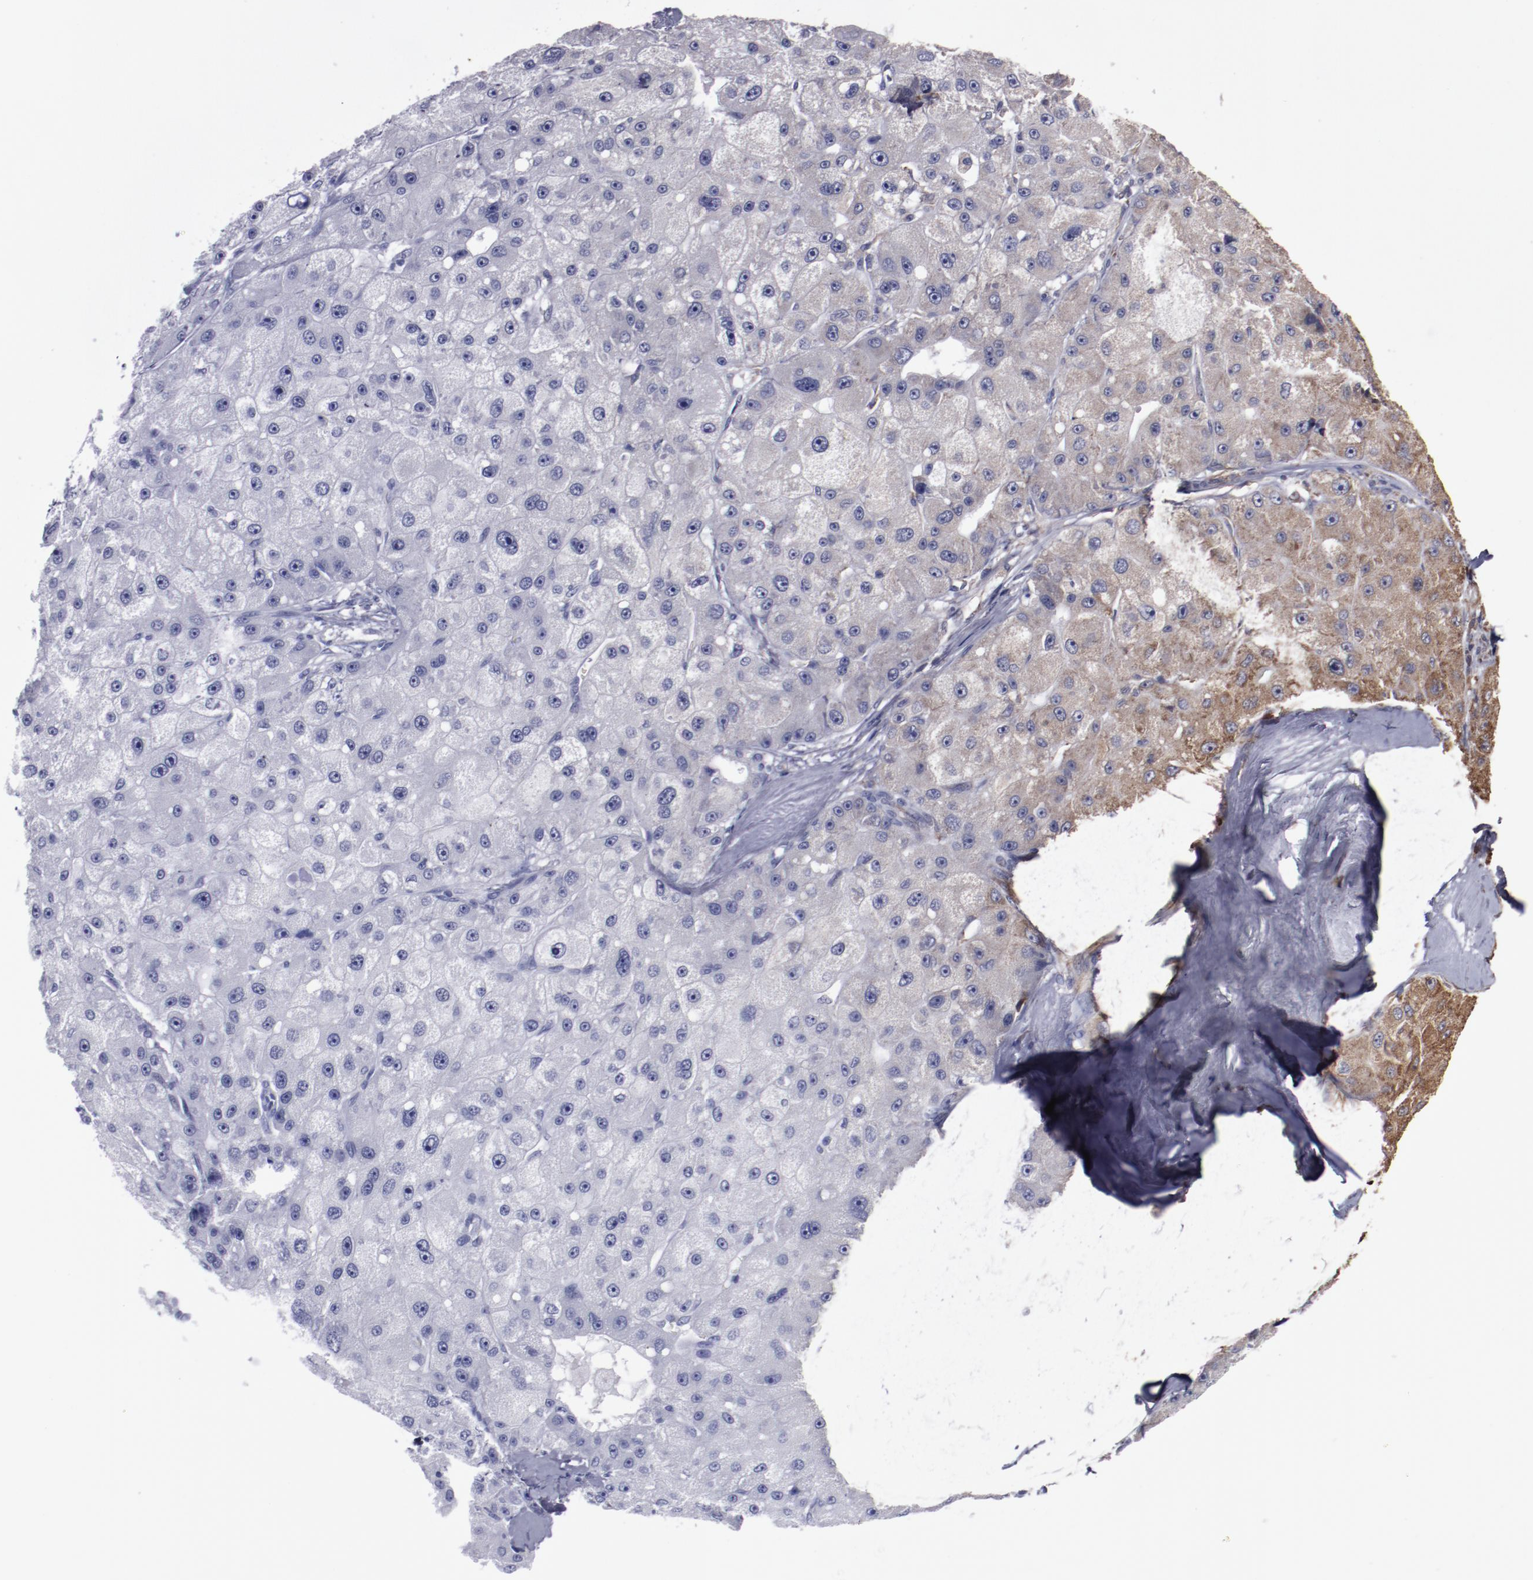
{"staining": {"intensity": "moderate", "quantity": "25%-75%", "location": "cytoplasmic/membranous"}, "tissue": "liver cancer", "cell_type": "Tumor cells", "image_type": "cancer", "snomed": [{"axis": "morphology", "description": "Carcinoma, Hepatocellular, NOS"}, {"axis": "topography", "description": "Liver"}], "caption": "Human liver cancer stained for a protein (brown) reveals moderate cytoplasmic/membranous positive positivity in about 25%-75% of tumor cells.", "gene": "RPS4Y1", "patient": {"sex": "male", "age": 80}}